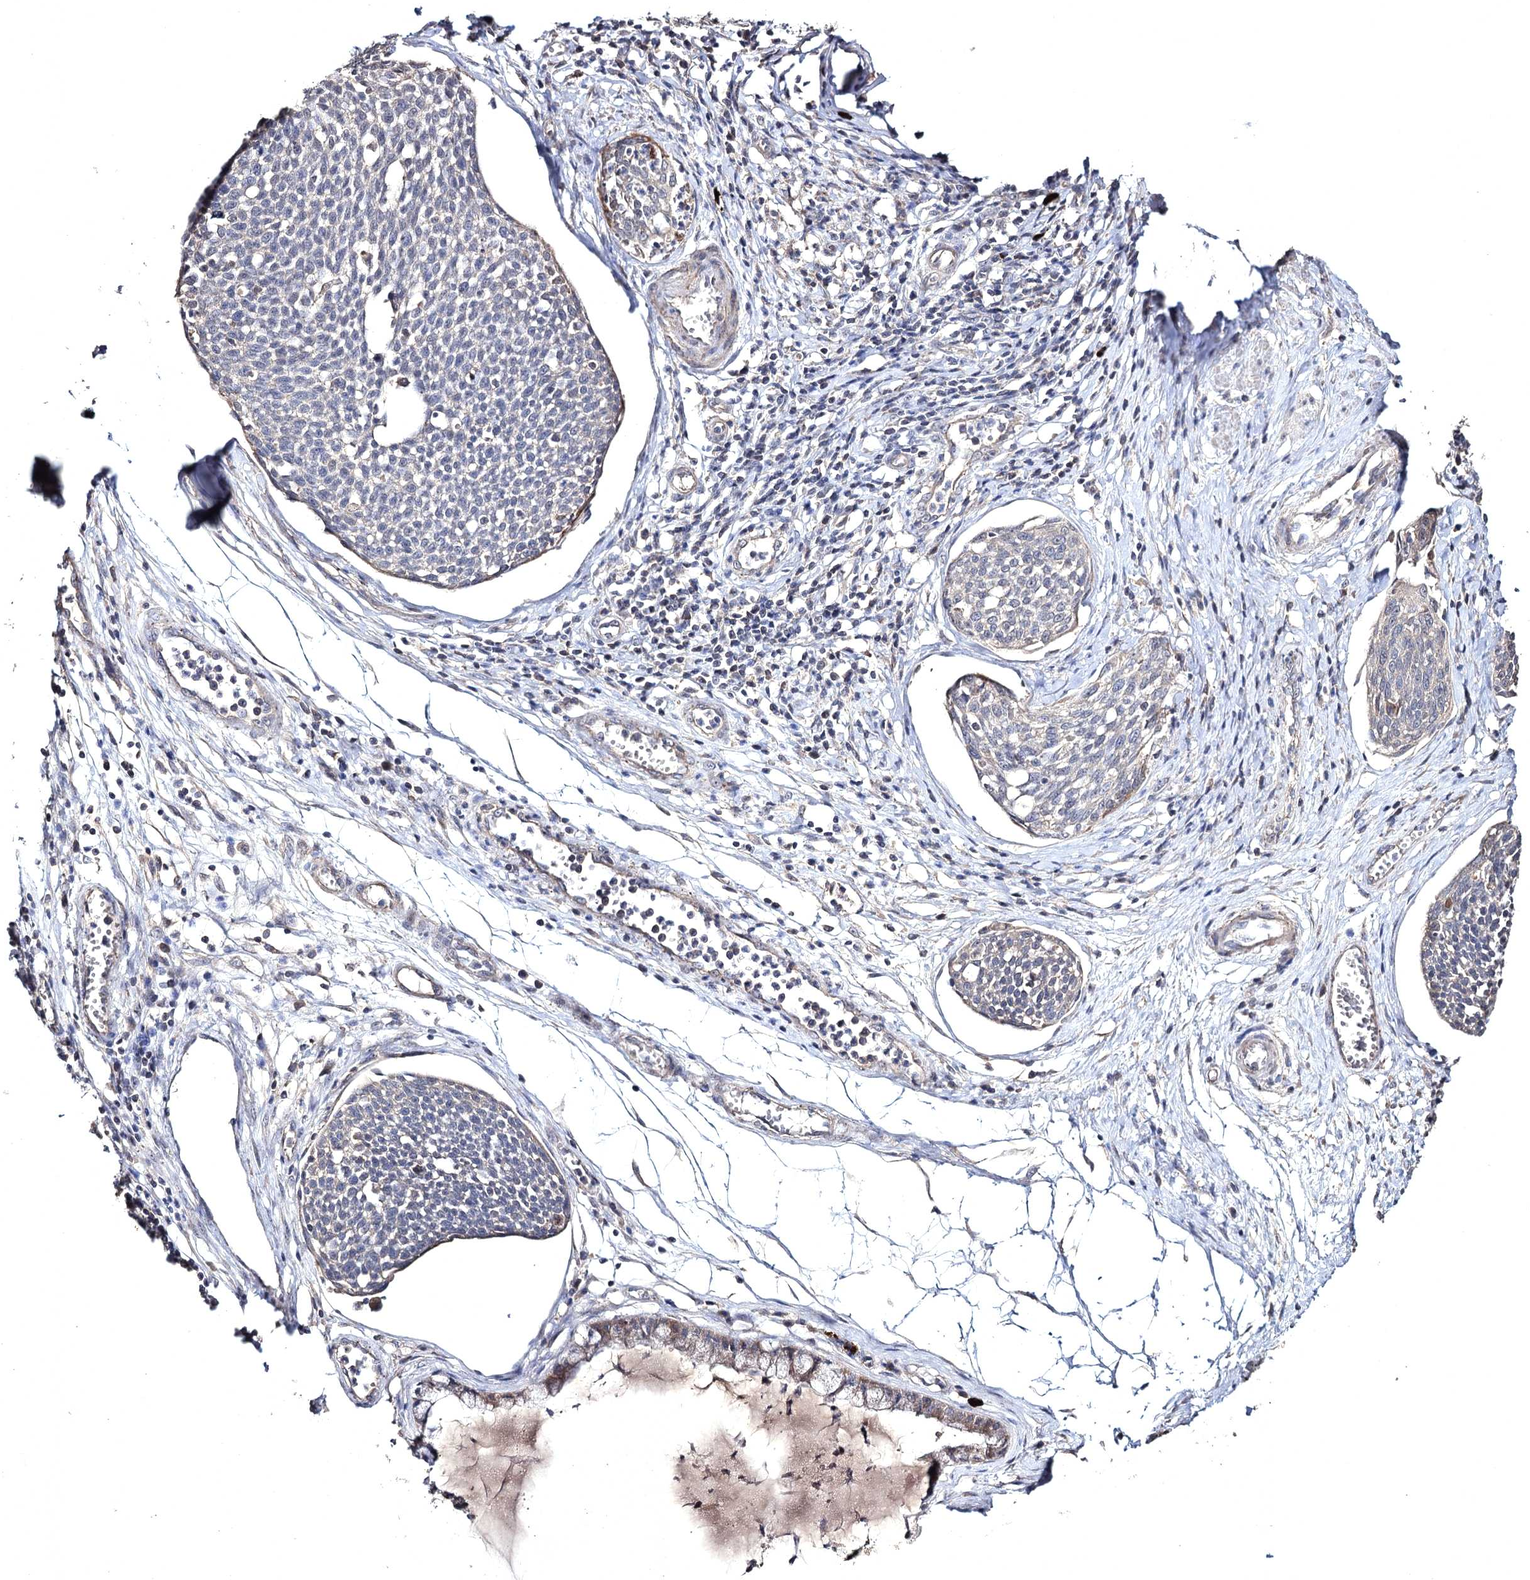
{"staining": {"intensity": "negative", "quantity": "none", "location": "none"}, "tissue": "cervical cancer", "cell_type": "Tumor cells", "image_type": "cancer", "snomed": [{"axis": "morphology", "description": "Squamous cell carcinoma, NOS"}, {"axis": "topography", "description": "Cervix"}], "caption": "DAB immunohistochemical staining of human cervical cancer (squamous cell carcinoma) demonstrates no significant staining in tumor cells.", "gene": "SEMA4G", "patient": {"sex": "female", "age": 34}}